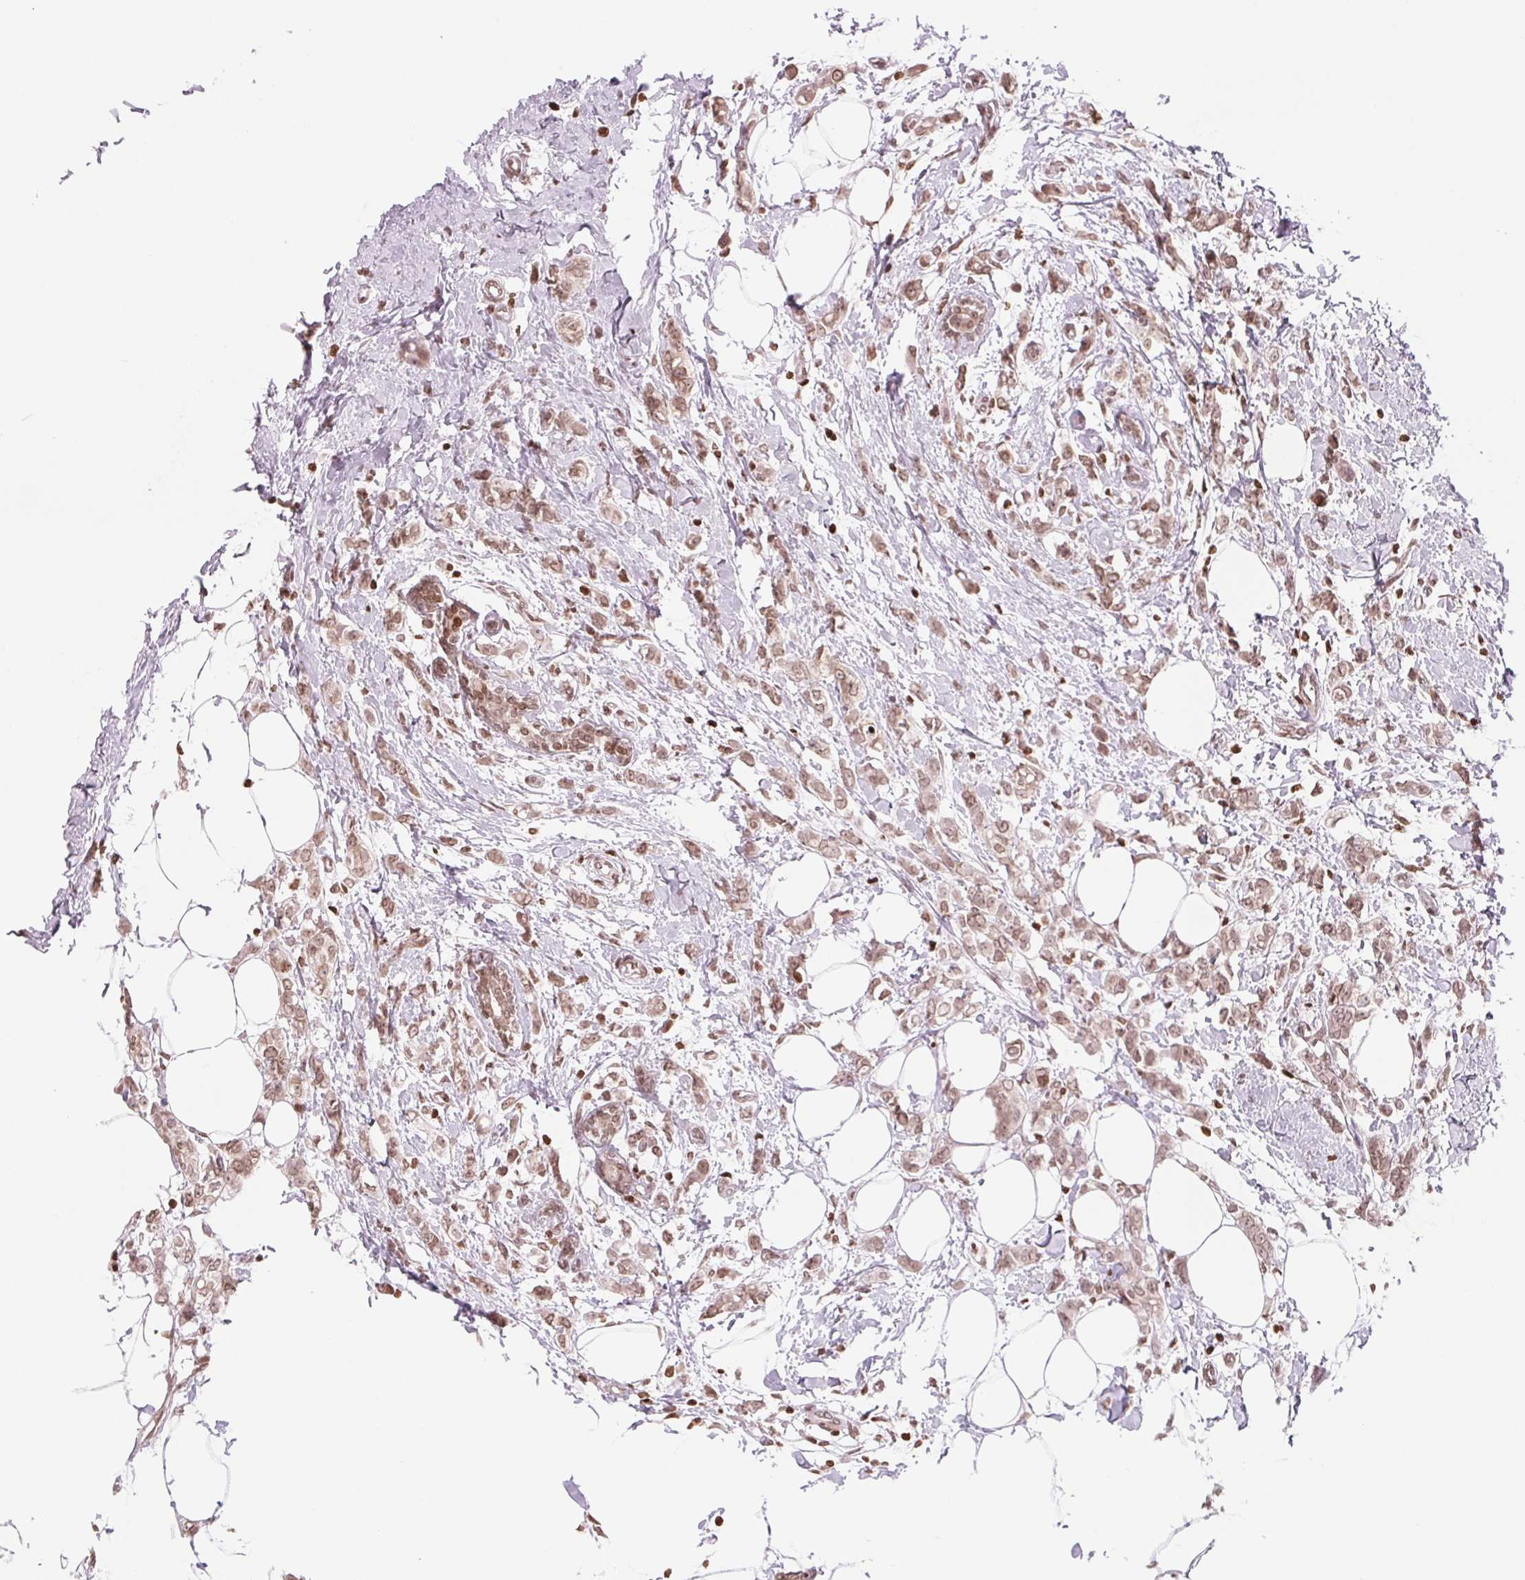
{"staining": {"intensity": "moderate", "quantity": ">75%", "location": "nuclear"}, "tissue": "breast cancer", "cell_type": "Tumor cells", "image_type": "cancer", "snomed": [{"axis": "morphology", "description": "Duct carcinoma"}, {"axis": "topography", "description": "Breast"}], "caption": "Tumor cells demonstrate medium levels of moderate nuclear positivity in approximately >75% of cells in intraductal carcinoma (breast).", "gene": "SMIM12", "patient": {"sex": "female", "age": 40}}